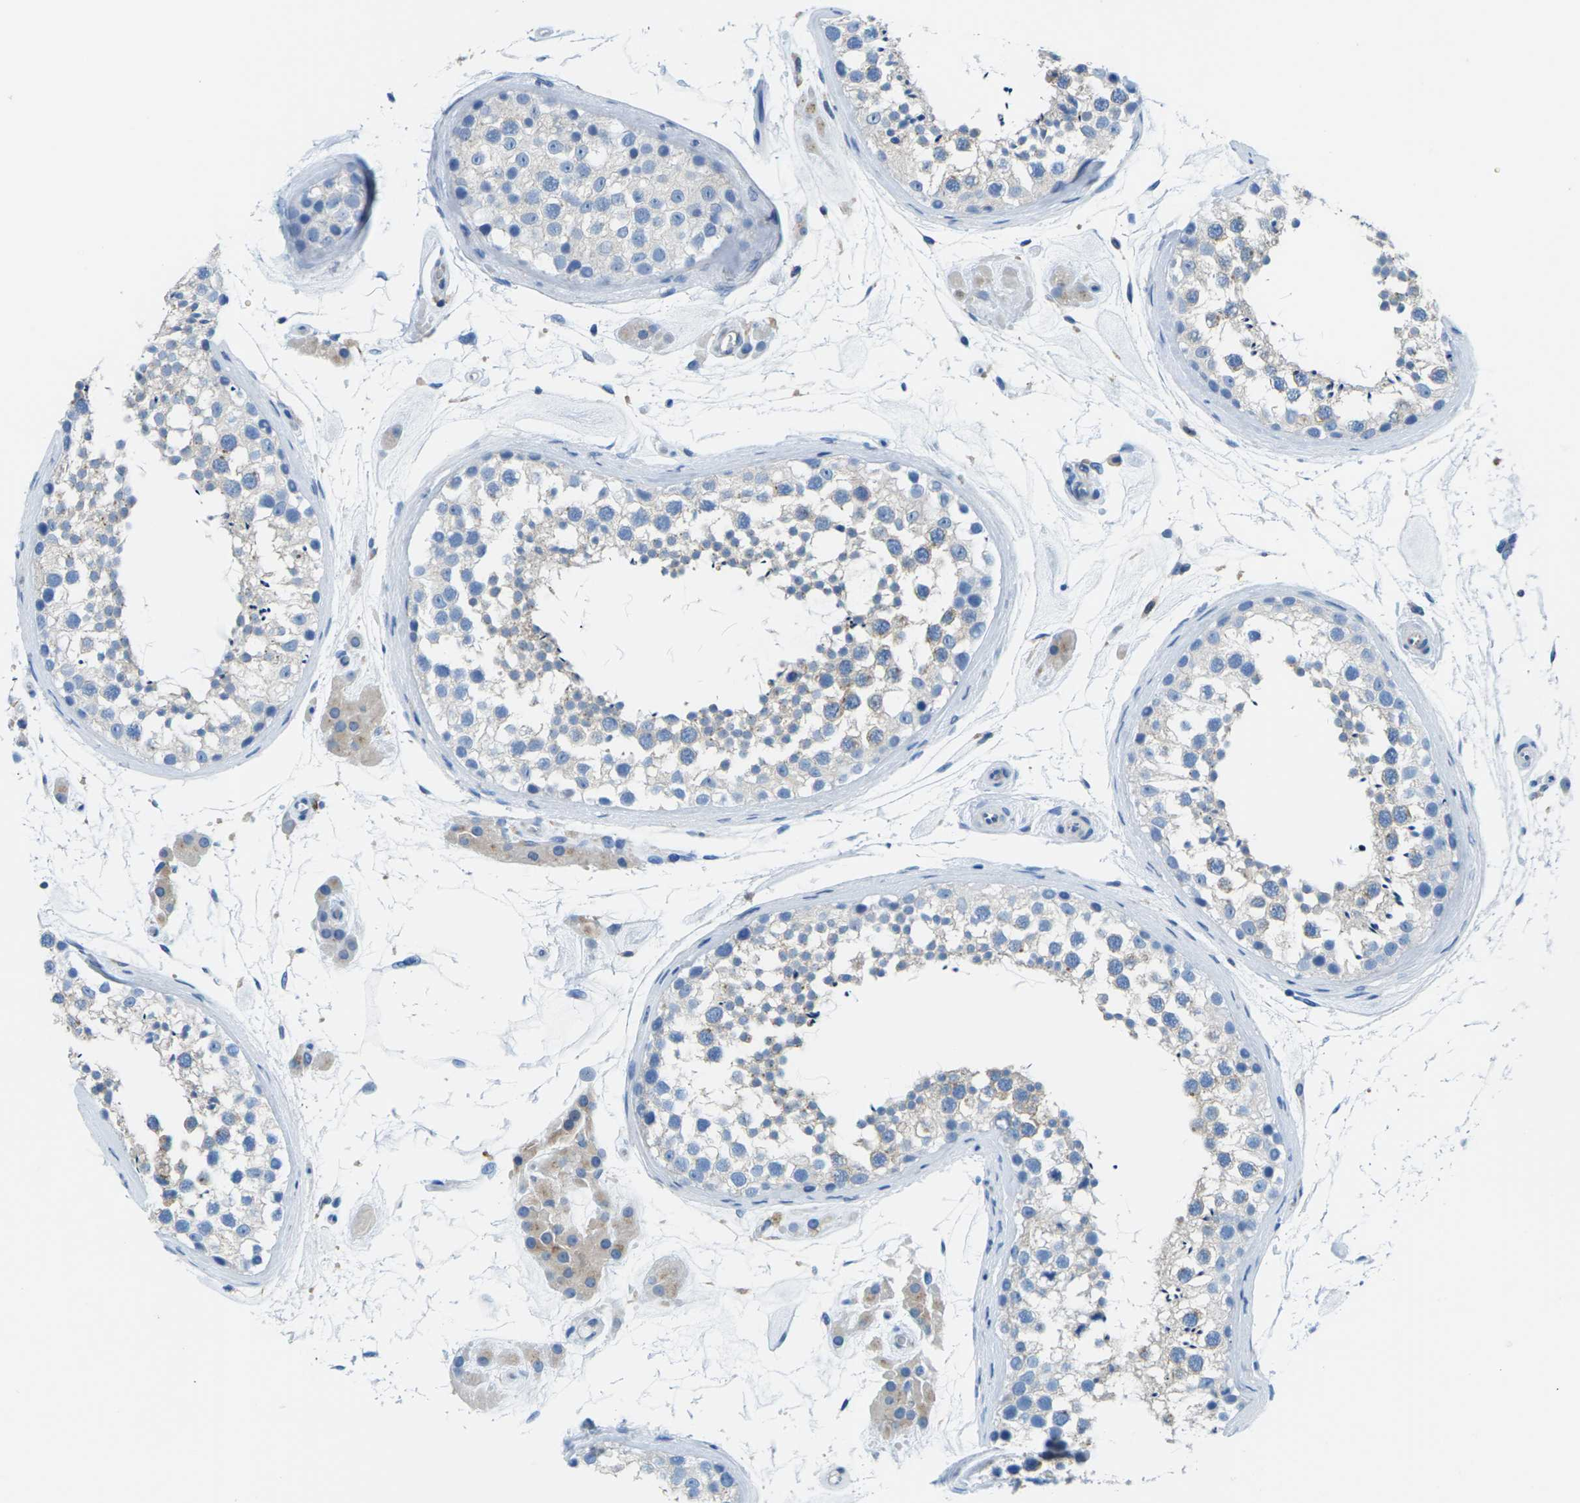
{"staining": {"intensity": "negative", "quantity": "none", "location": "none"}, "tissue": "testis", "cell_type": "Cells in seminiferous ducts", "image_type": "normal", "snomed": [{"axis": "morphology", "description": "Normal tissue, NOS"}, {"axis": "topography", "description": "Testis"}], "caption": "IHC histopathology image of unremarkable human testis stained for a protein (brown), which shows no staining in cells in seminiferous ducts. The staining is performed using DAB (3,3'-diaminobenzidine) brown chromogen with nuclei counter-stained in using hematoxylin.", "gene": "SYNGR2", "patient": {"sex": "male", "age": 46}}